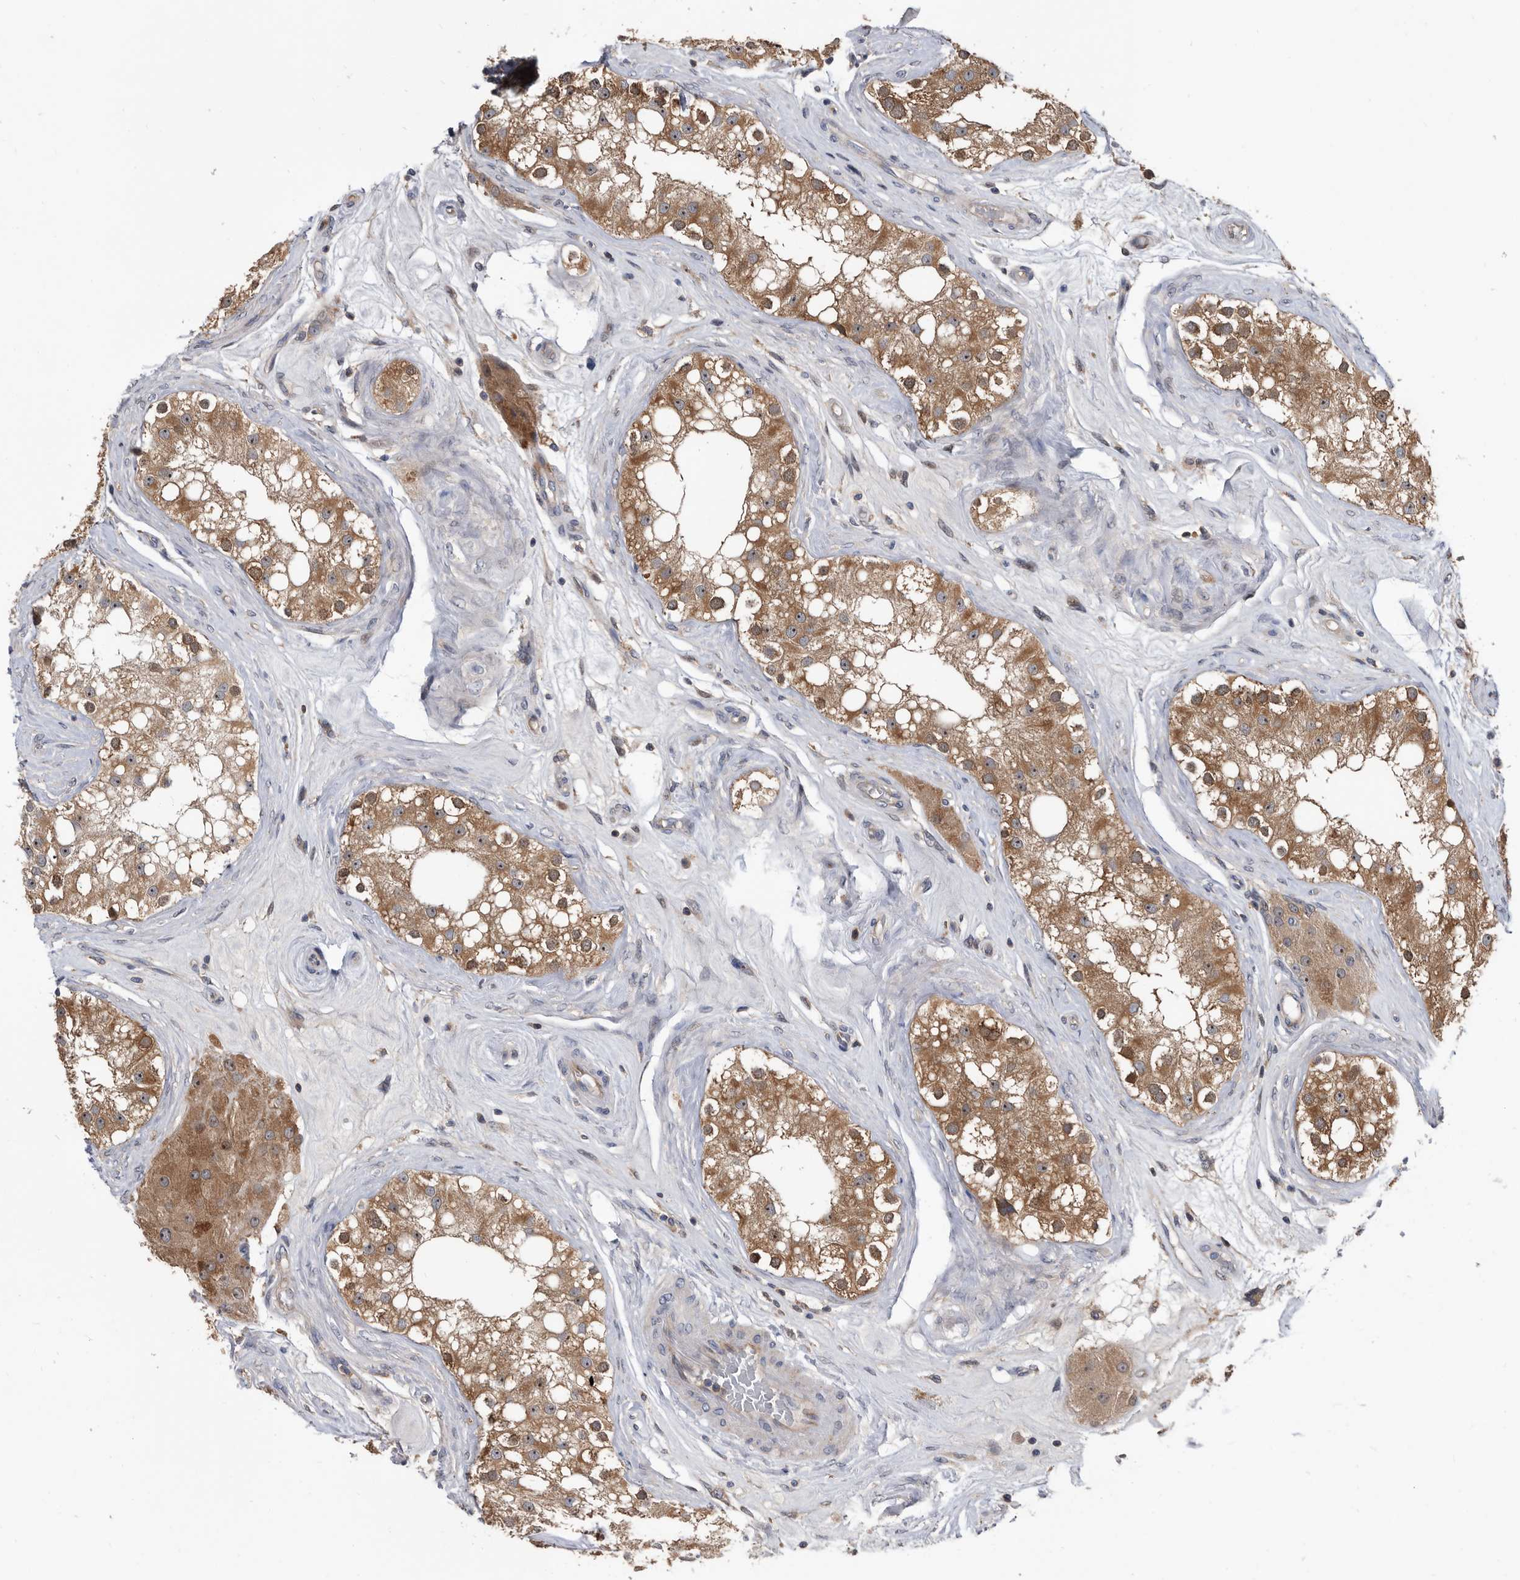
{"staining": {"intensity": "strong", "quantity": ">75%", "location": "cytoplasmic/membranous,nuclear"}, "tissue": "testis", "cell_type": "Cells in seminiferous ducts", "image_type": "normal", "snomed": [{"axis": "morphology", "description": "Normal tissue, NOS"}, {"axis": "topography", "description": "Testis"}], "caption": "Testis stained for a protein displays strong cytoplasmic/membranous,nuclear positivity in cells in seminiferous ducts.", "gene": "APEH", "patient": {"sex": "male", "age": 84}}